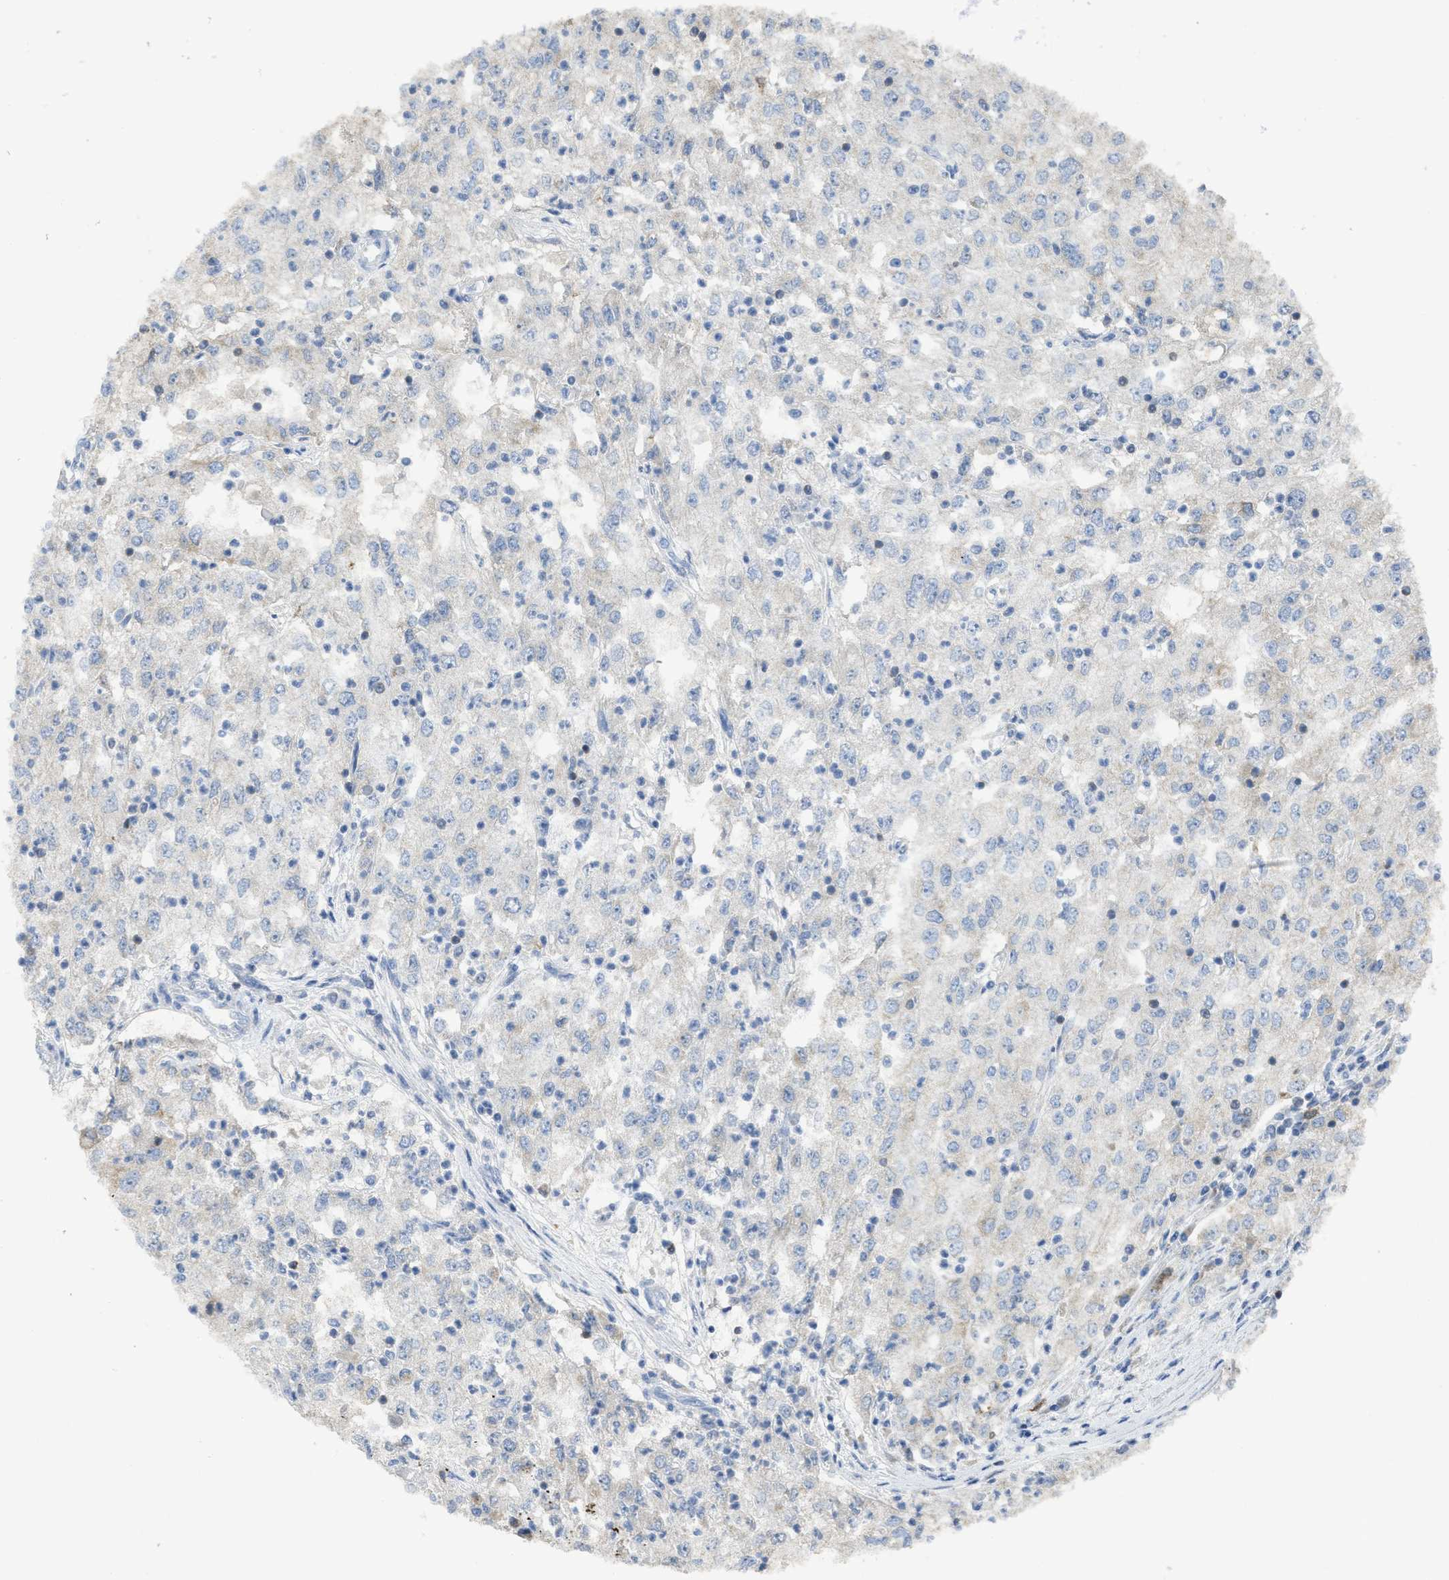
{"staining": {"intensity": "negative", "quantity": "none", "location": "none"}, "tissue": "renal cancer", "cell_type": "Tumor cells", "image_type": "cancer", "snomed": [{"axis": "morphology", "description": "Adenocarcinoma, NOS"}, {"axis": "topography", "description": "Kidney"}], "caption": "A photomicrograph of human adenocarcinoma (renal) is negative for staining in tumor cells. (Stains: DAB IHC with hematoxylin counter stain, Microscopy: brightfield microscopy at high magnification).", "gene": "SFXN2", "patient": {"sex": "female", "age": 54}}